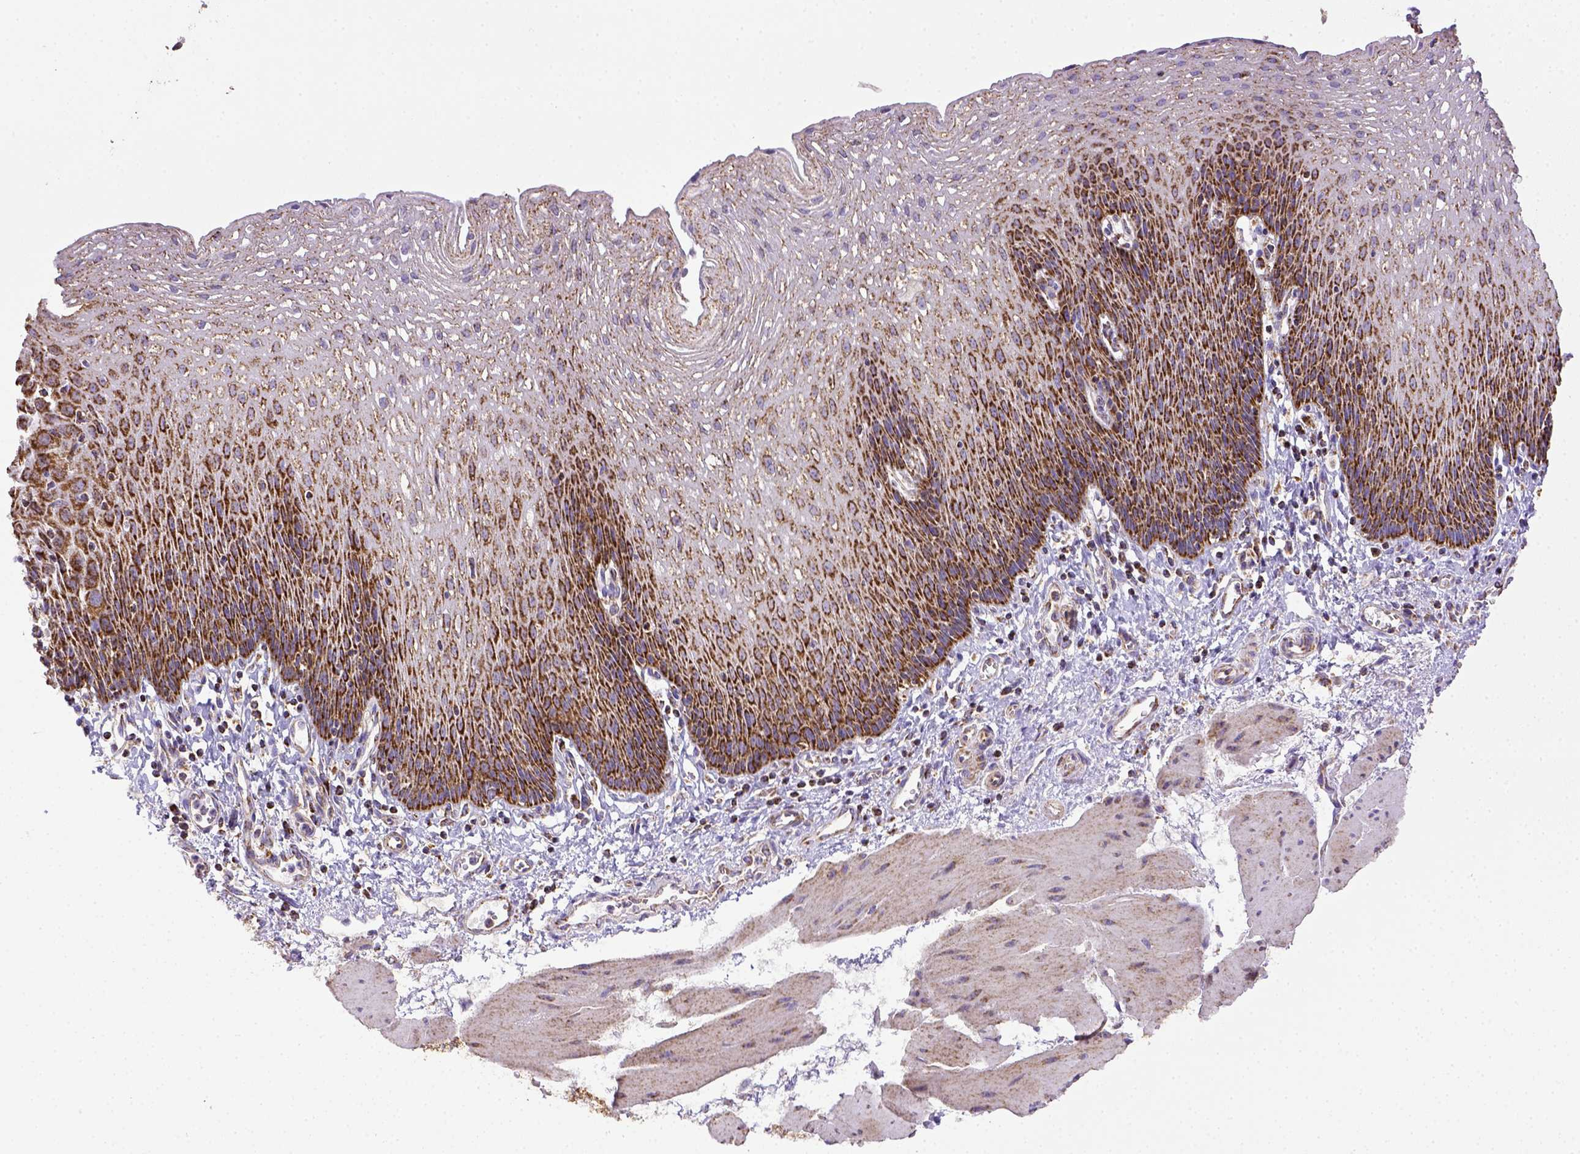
{"staining": {"intensity": "strong", "quantity": ">75%", "location": "cytoplasmic/membranous"}, "tissue": "esophagus", "cell_type": "Squamous epithelial cells", "image_type": "normal", "snomed": [{"axis": "morphology", "description": "Normal tissue, NOS"}, {"axis": "topography", "description": "Esophagus"}], "caption": "Normal esophagus was stained to show a protein in brown. There is high levels of strong cytoplasmic/membranous positivity in approximately >75% of squamous epithelial cells. The protein of interest is shown in brown color, while the nuclei are stained blue.", "gene": "MT", "patient": {"sex": "female", "age": 64}}